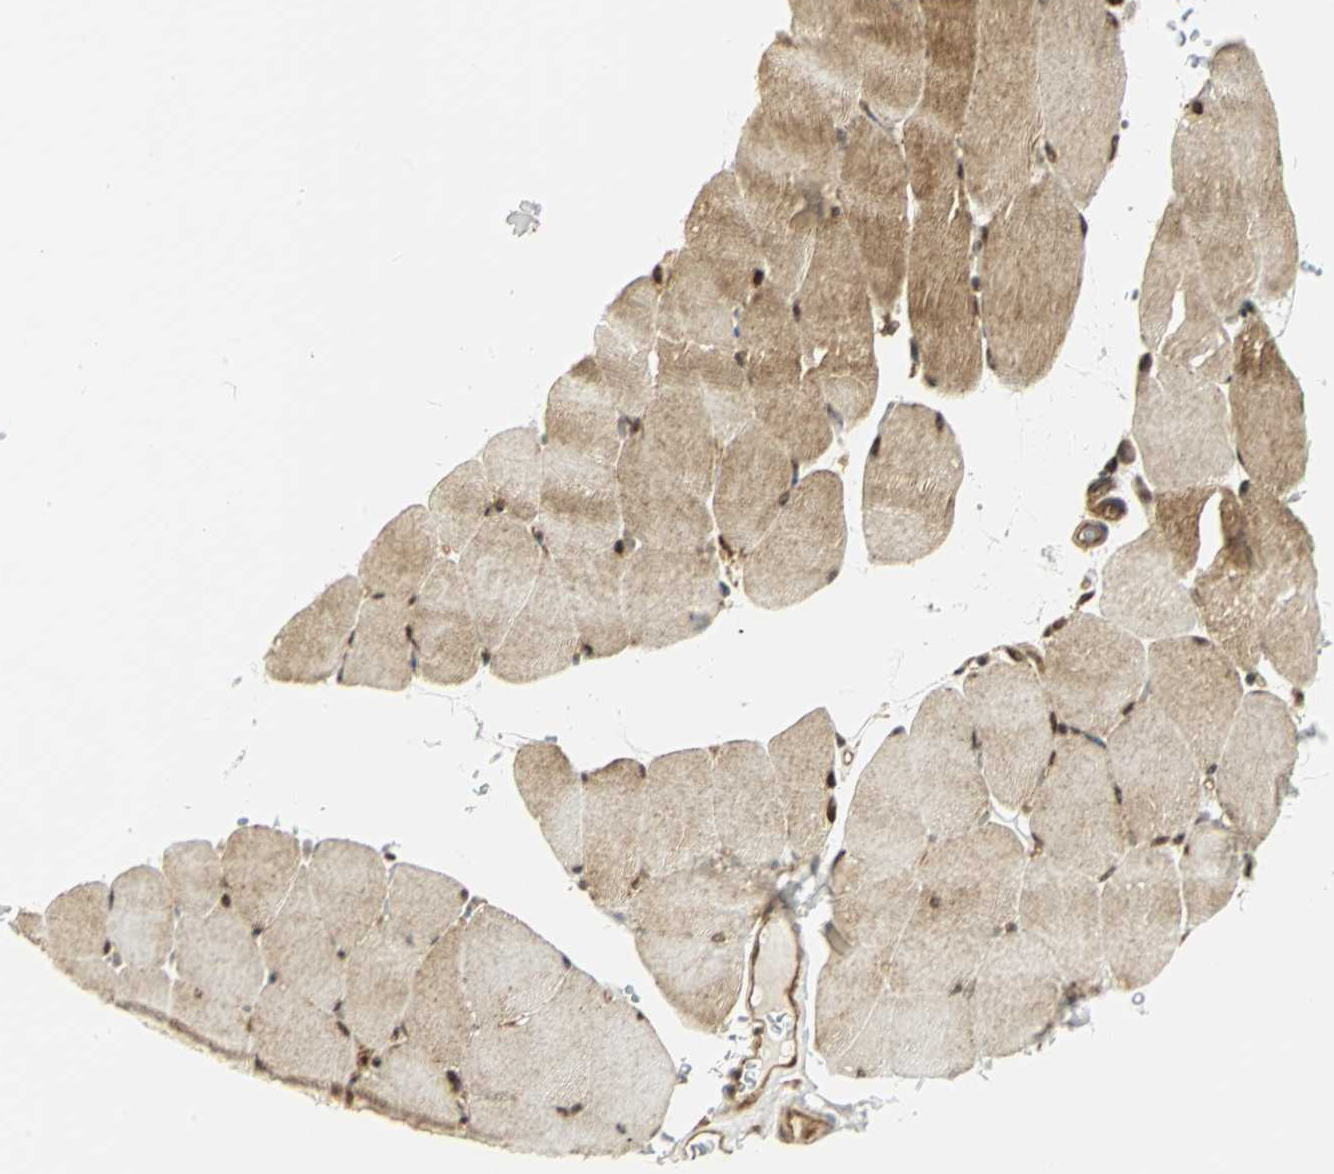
{"staining": {"intensity": "moderate", "quantity": ">75%", "location": "cytoplasmic/membranous,nuclear"}, "tissue": "skeletal muscle", "cell_type": "Myocytes", "image_type": "normal", "snomed": [{"axis": "morphology", "description": "Normal tissue, NOS"}, {"axis": "topography", "description": "Skeletal muscle"}], "caption": "Myocytes display medium levels of moderate cytoplasmic/membranous,nuclear expression in about >75% of cells in benign skeletal muscle. The staining is performed using DAB (3,3'-diaminobenzidine) brown chromogen to label protein expression. The nuclei are counter-stained blue using hematoxylin.", "gene": "EEA1", "patient": {"sex": "female", "age": 37}}